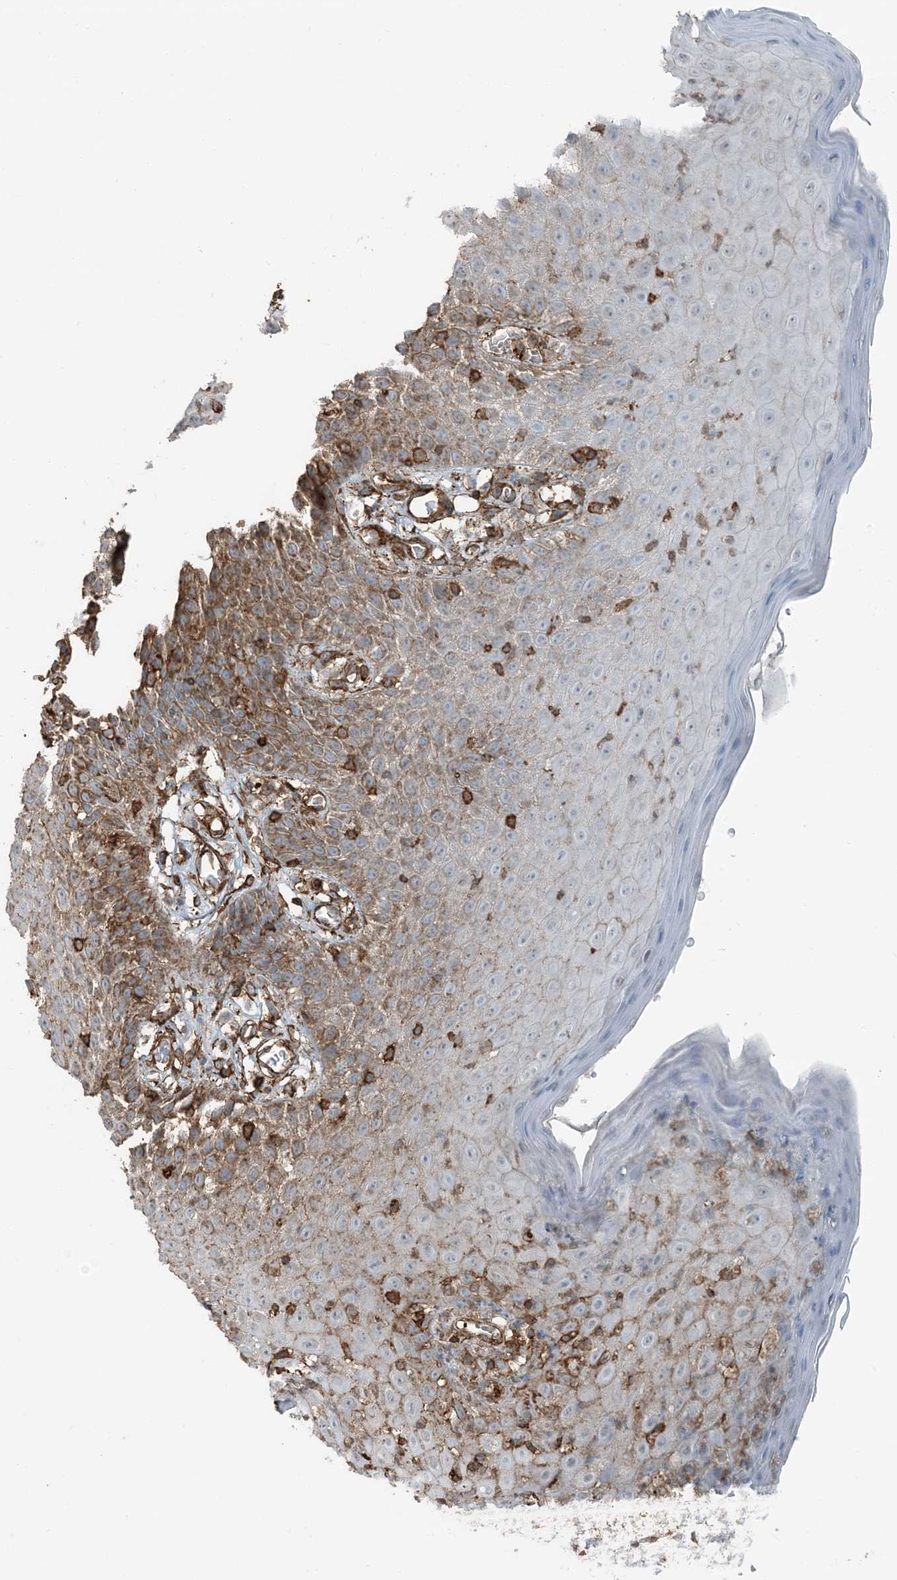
{"staining": {"intensity": "strong", "quantity": "<25%", "location": "cytoplasmic/membranous"}, "tissue": "skin", "cell_type": "Epidermal cells", "image_type": "normal", "snomed": [{"axis": "morphology", "description": "Normal tissue, NOS"}, {"axis": "topography", "description": "Vulva"}], "caption": "IHC histopathology image of unremarkable skin: skin stained using immunohistochemistry demonstrates medium levels of strong protein expression localized specifically in the cytoplasmic/membranous of epidermal cells, appearing as a cytoplasmic/membranous brown color.", "gene": "APOBEC3C", "patient": {"sex": "female", "age": 68}}